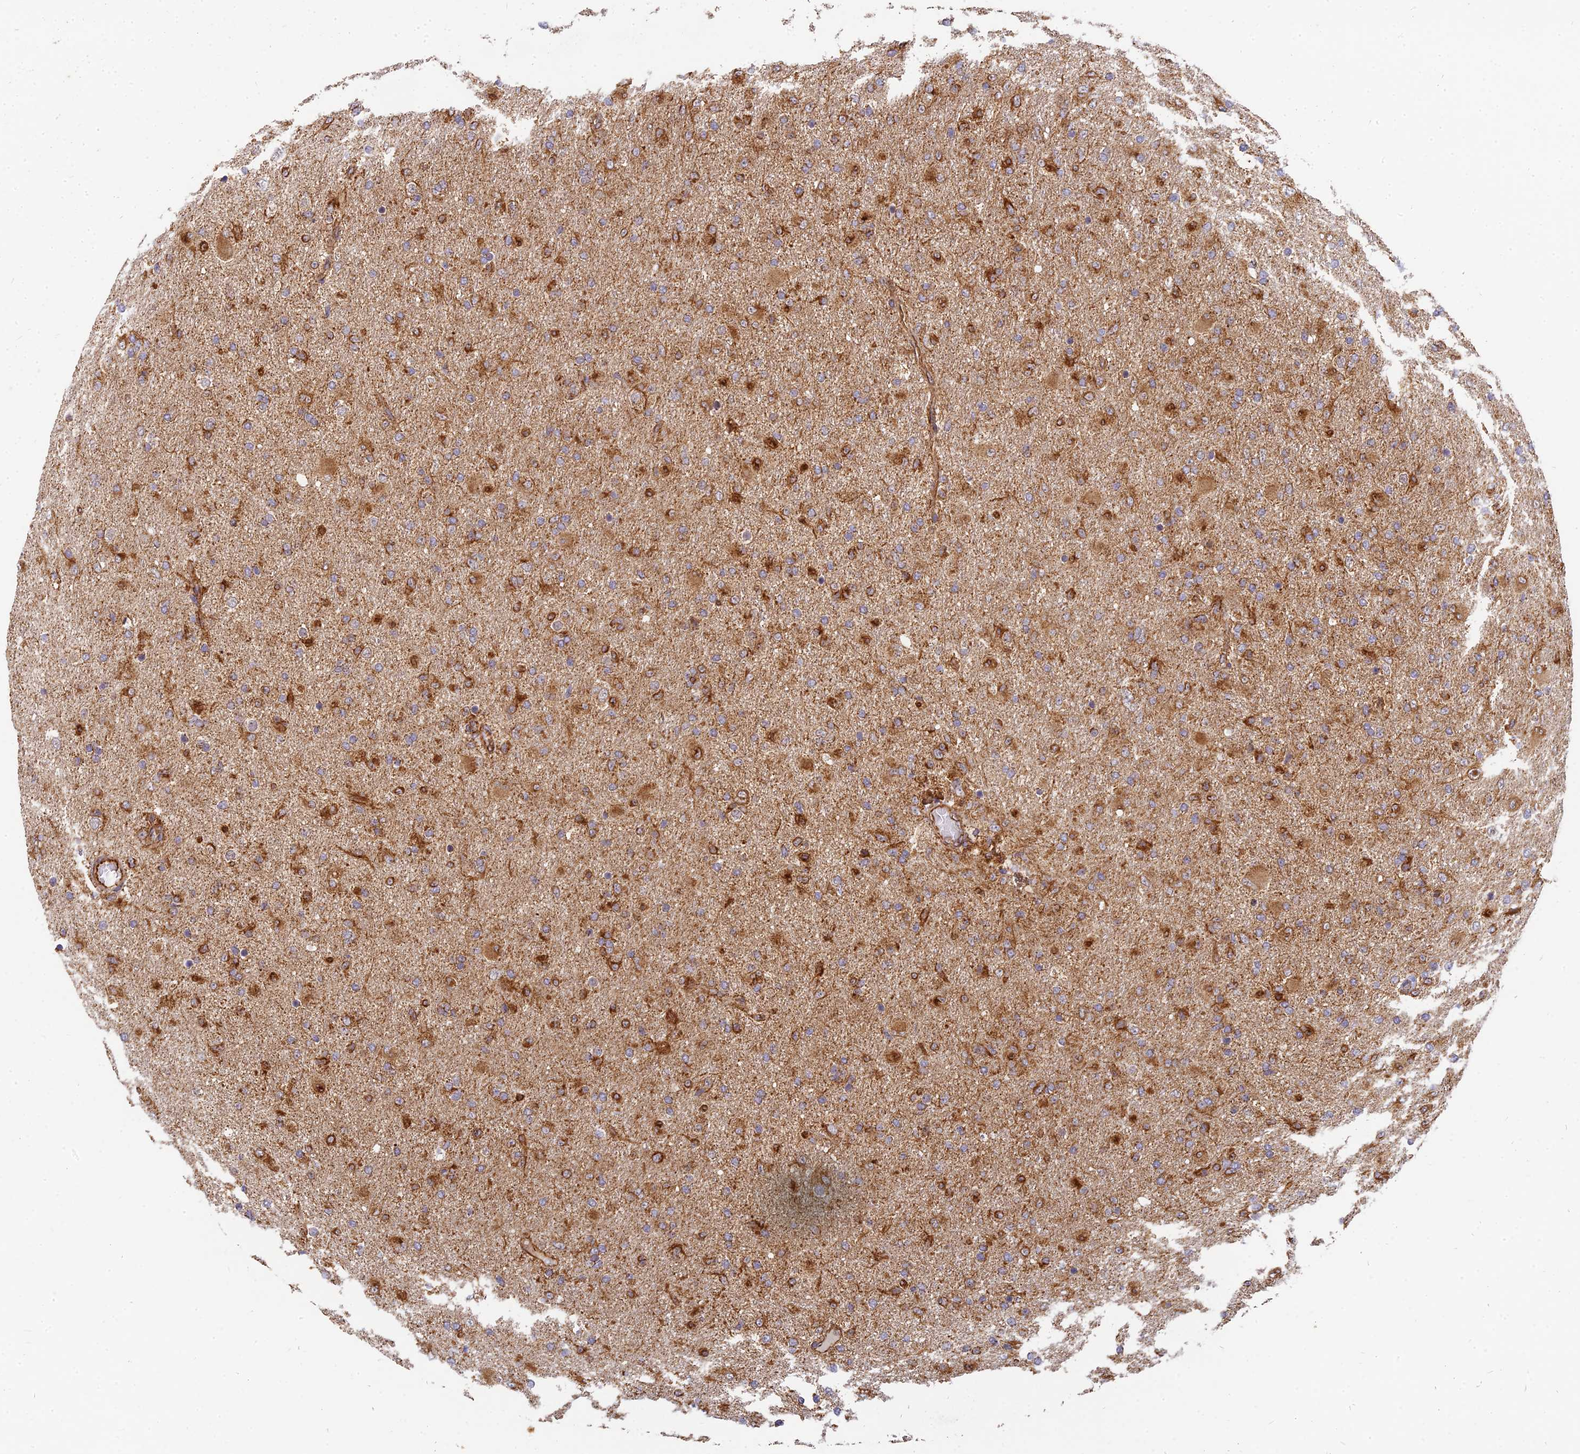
{"staining": {"intensity": "moderate", "quantity": ">75%", "location": "cytoplasmic/membranous"}, "tissue": "glioma", "cell_type": "Tumor cells", "image_type": "cancer", "snomed": [{"axis": "morphology", "description": "Glioma, malignant, Low grade"}, {"axis": "topography", "description": "Brain"}], "caption": "A medium amount of moderate cytoplasmic/membranous positivity is seen in approximately >75% of tumor cells in glioma tissue.", "gene": "DSTYK", "patient": {"sex": "male", "age": 65}}